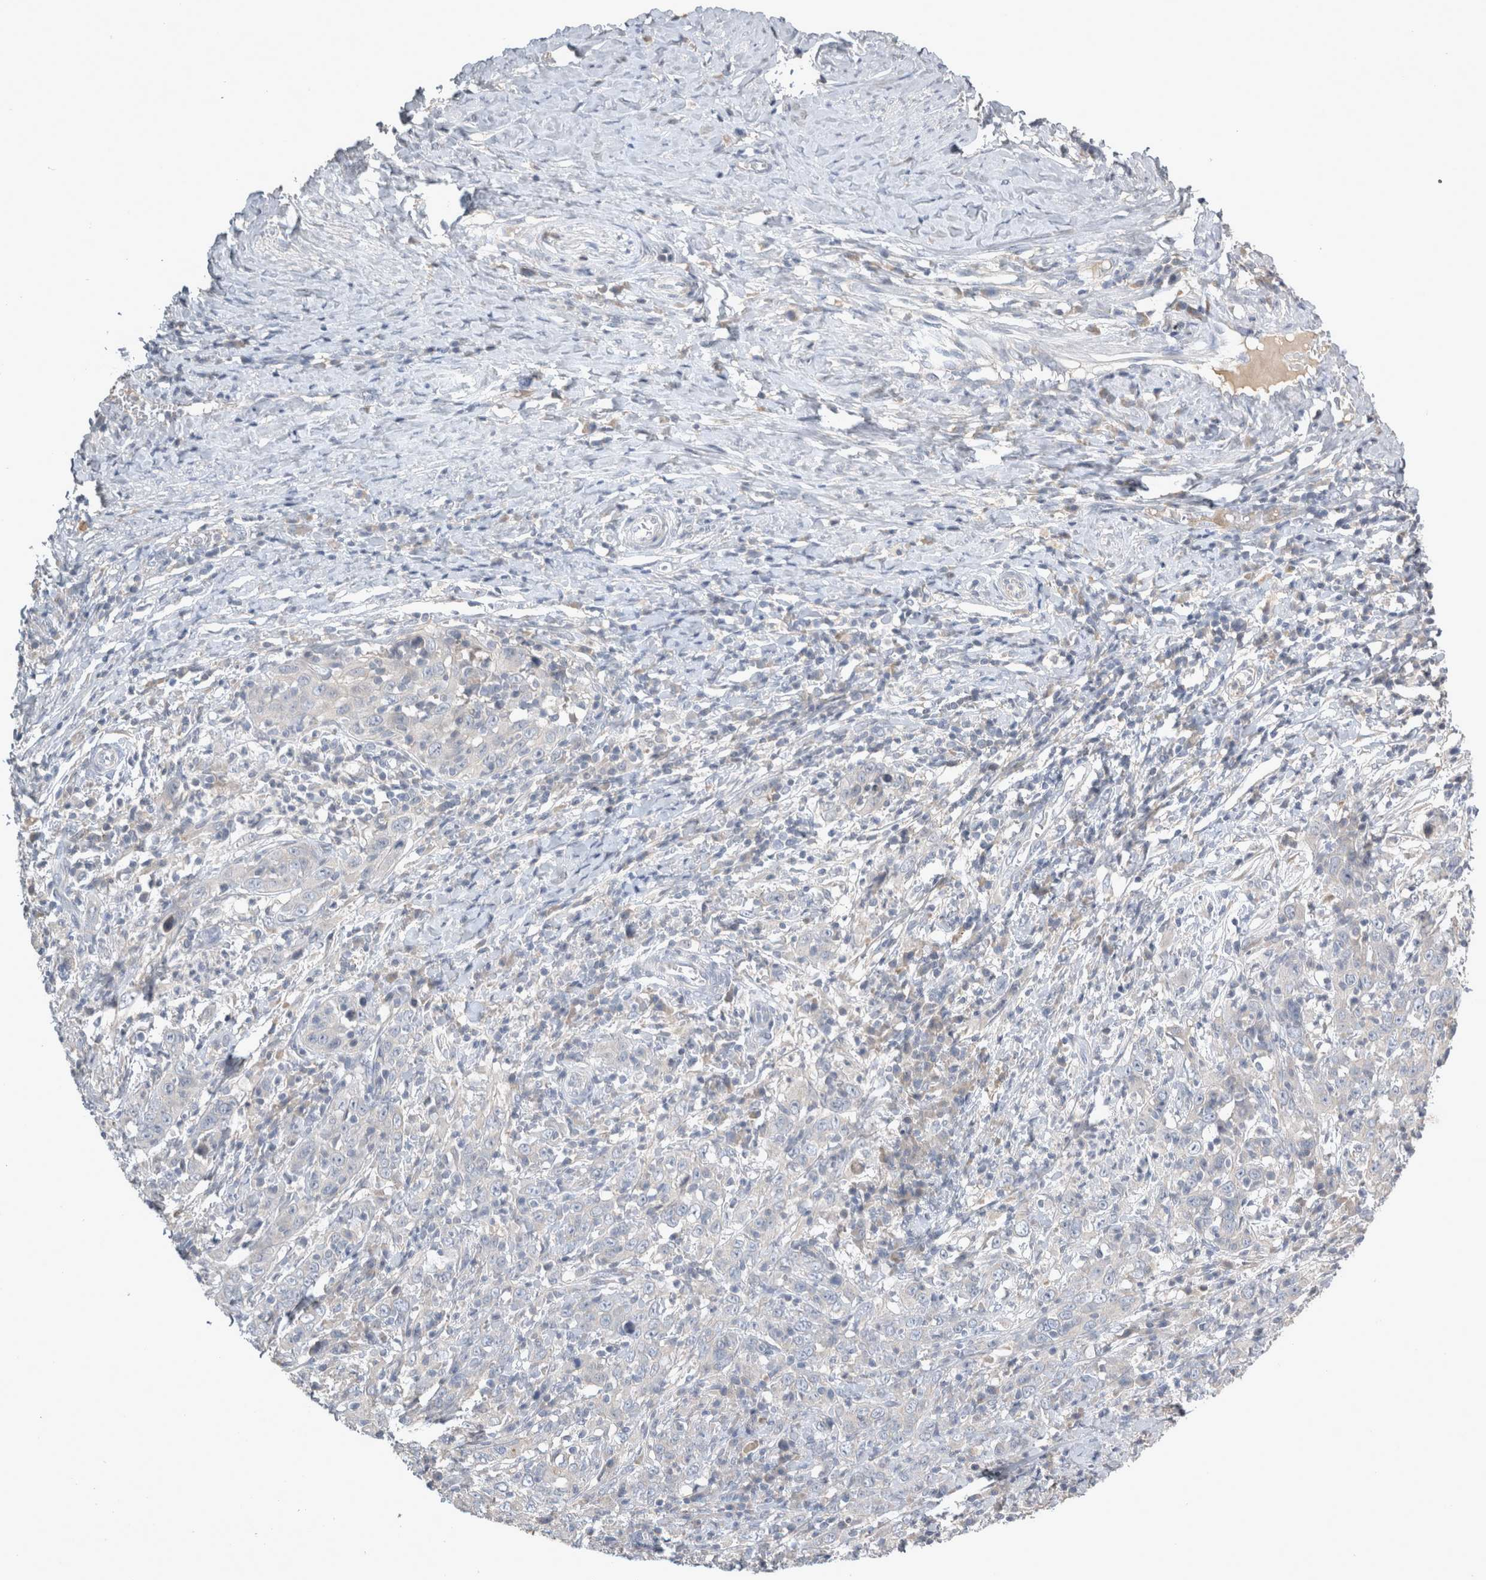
{"staining": {"intensity": "negative", "quantity": "none", "location": "none"}, "tissue": "cervical cancer", "cell_type": "Tumor cells", "image_type": "cancer", "snomed": [{"axis": "morphology", "description": "Squamous cell carcinoma, NOS"}, {"axis": "topography", "description": "Cervix"}], "caption": "Micrograph shows no protein positivity in tumor cells of cervical squamous cell carcinoma tissue.", "gene": "SLC22A11", "patient": {"sex": "female", "age": 46}}